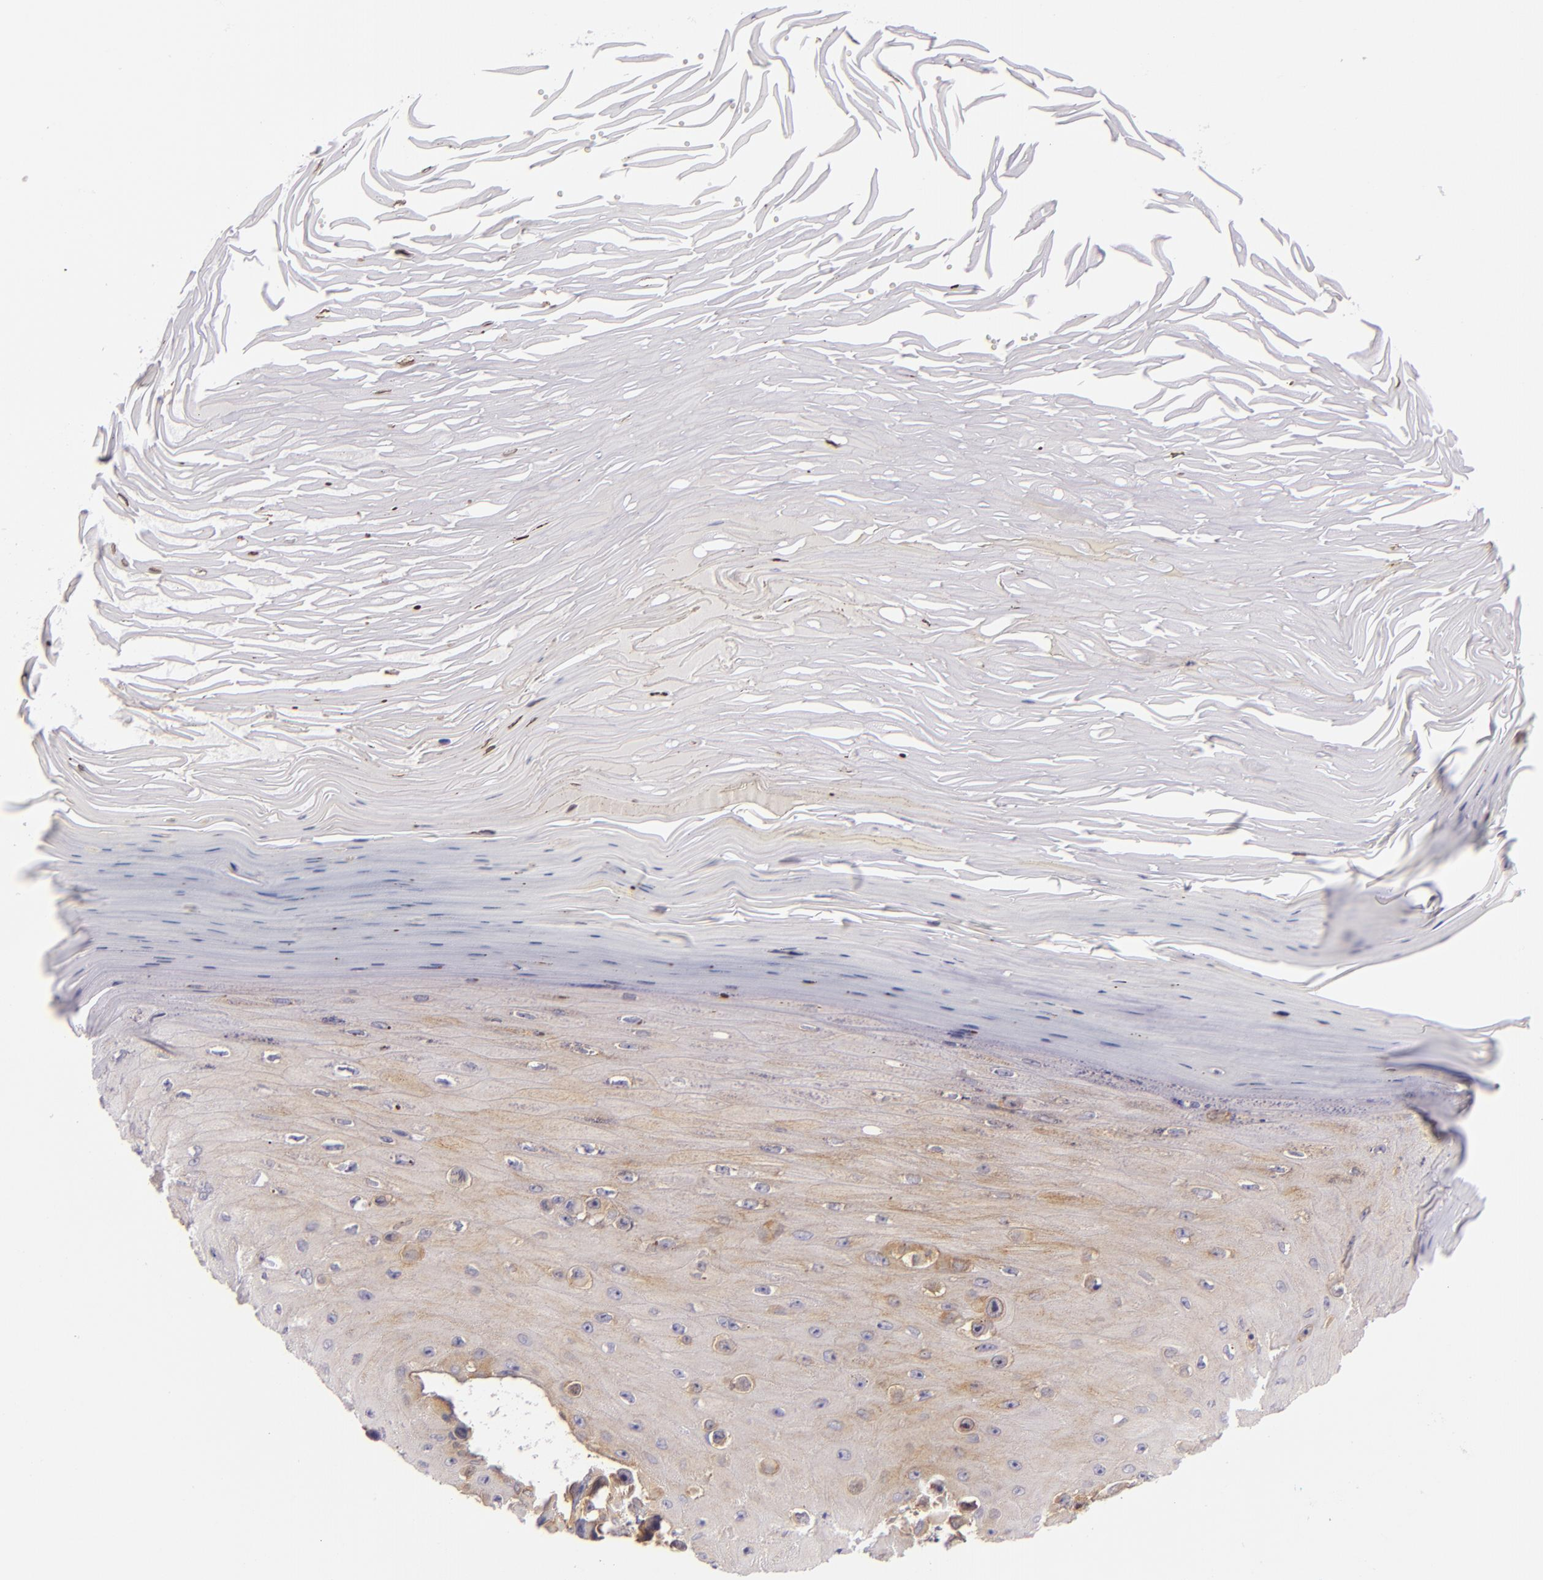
{"staining": {"intensity": "weak", "quantity": "25%-75%", "location": "cytoplasmic/membranous"}, "tissue": "melanoma", "cell_type": "Tumor cells", "image_type": "cancer", "snomed": [{"axis": "morphology", "description": "Malignant melanoma, NOS"}, {"axis": "topography", "description": "Skin"}], "caption": "Immunohistochemistry (IHC) staining of malignant melanoma, which reveals low levels of weak cytoplasmic/membranous expression in approximately 25%-75% of tumor cells indicating weak cytoplasmic/membranous protein positivity. The staining was performed using DAB (brown) for protein detection and nuclei were counterstained in hematoxylin (blue).", "gene": "UPF3B", "patient": {"sex": "female", "age": 82}}